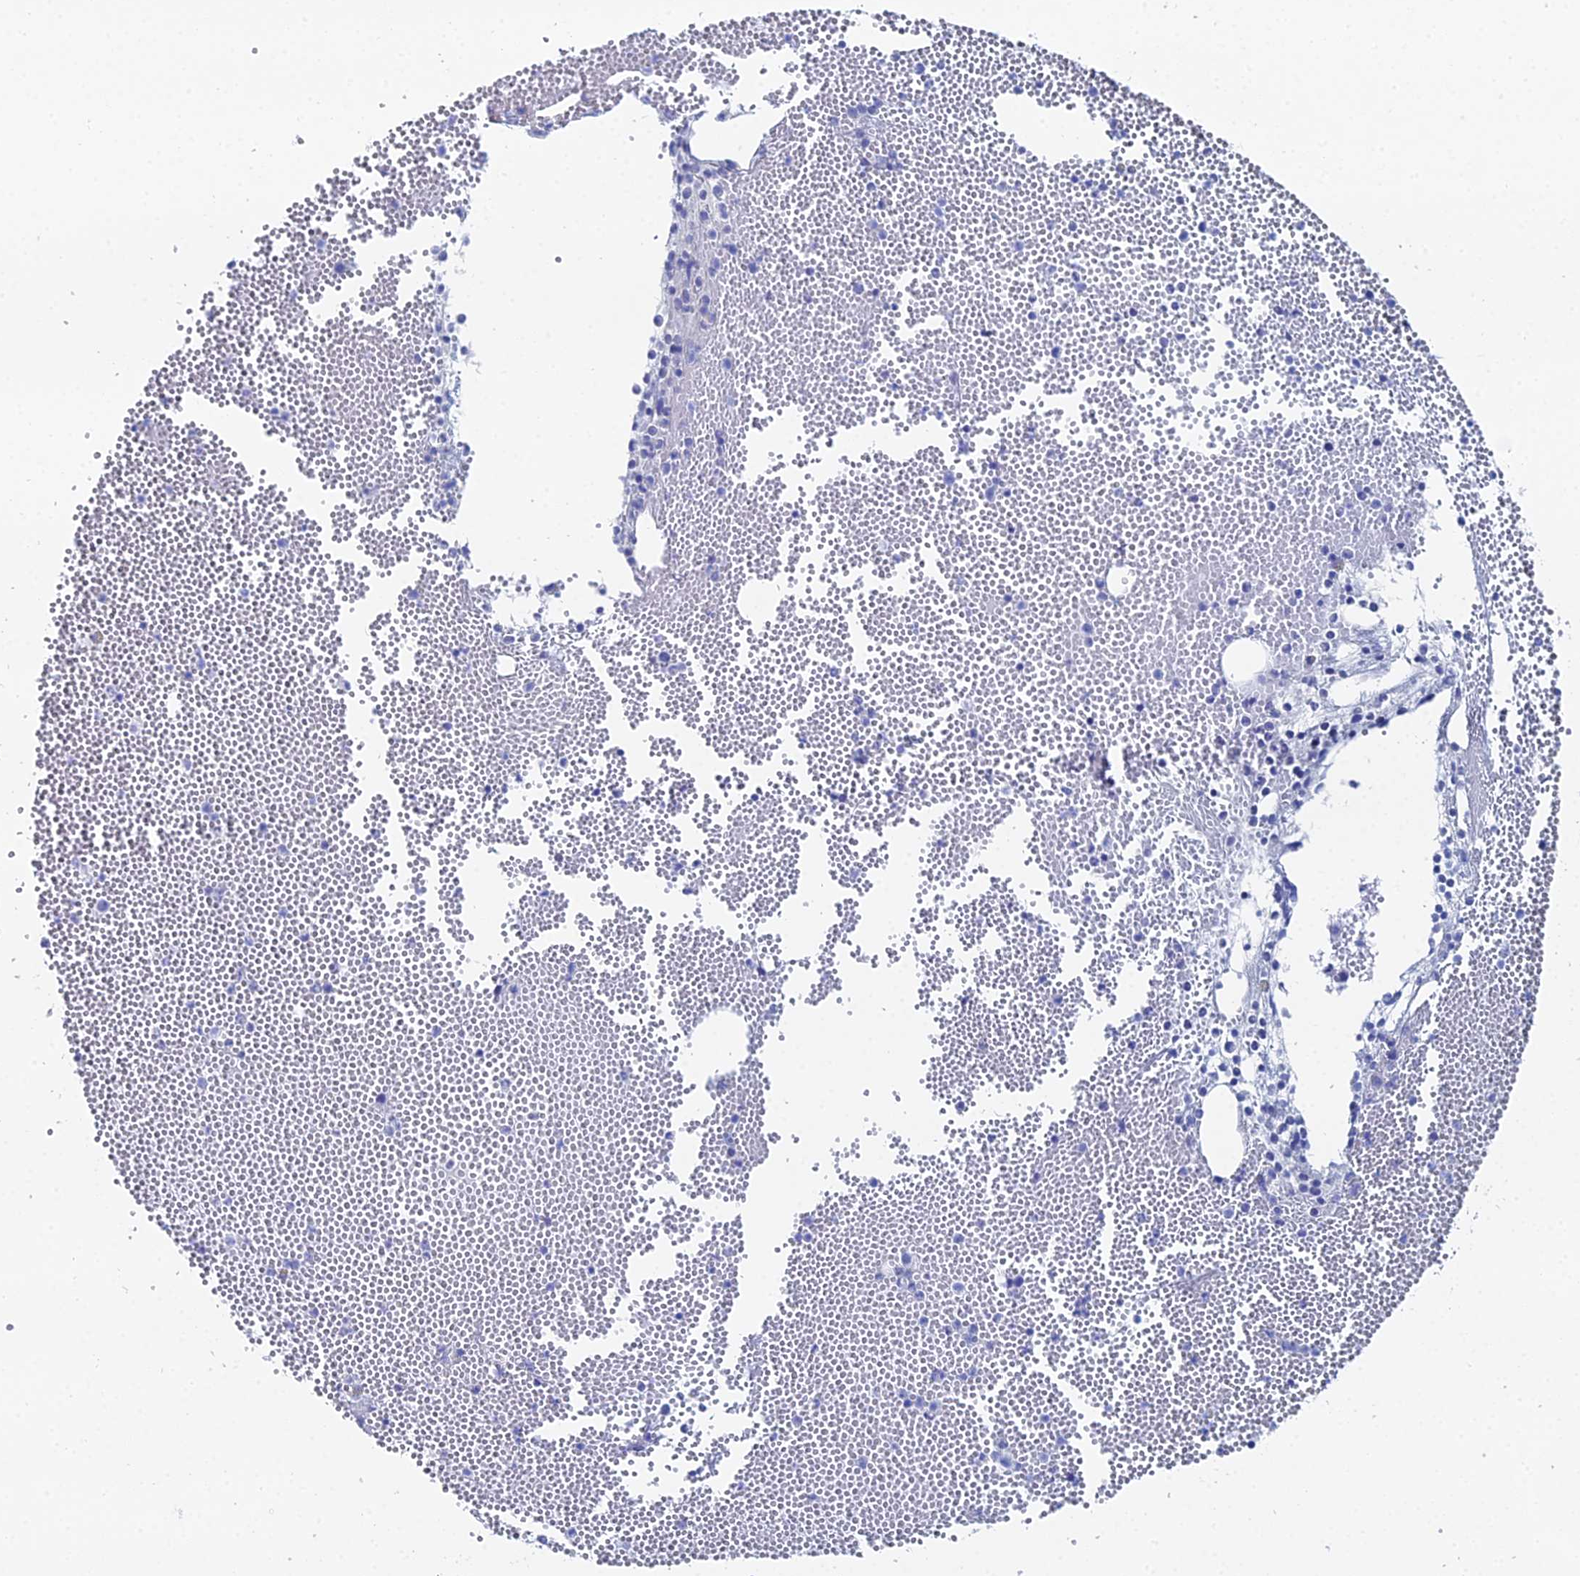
{"staining": {"intensity": "negative", "quantity": "none", "location": "none"}, "tissue": "bone marrow", "cell_type": "Hematopoietic cells", "image_type": "normal", "snomed": [{"axis": "morphology", "description": "Normal tissue, NOS"}, {"axis": "topography", "description": "Bone marrow"}], "caption": "Hematopoietic cells show no significant expression in normal bone marrow.", "gene": "DHX34", "patient": {"sex": "female", "age": 77}}